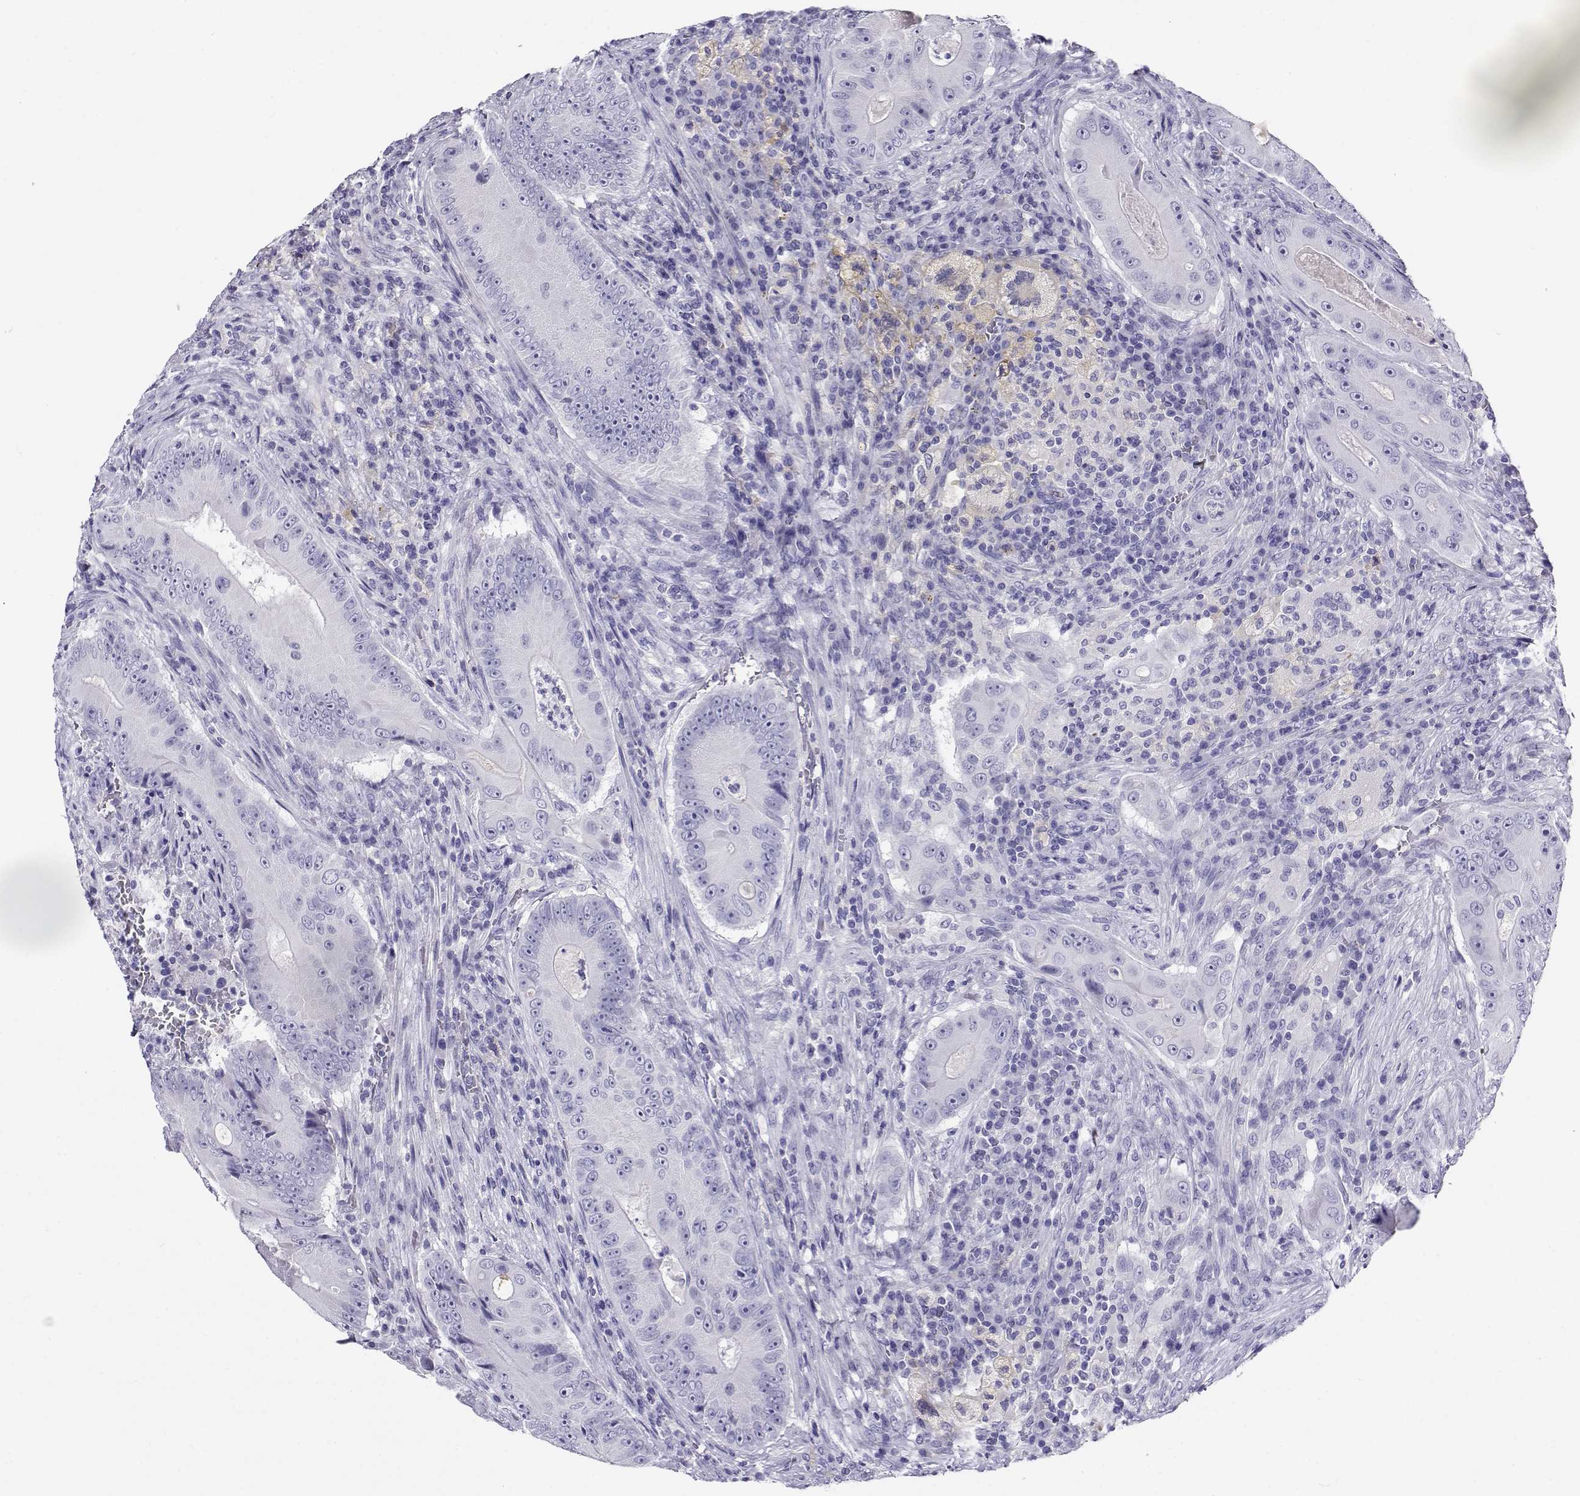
{"staining": {"intensity": "negative", "quantity": "none", "location": "none"}, "tissue": "colorectal cancer", "cell_type": "Tumor cells", "image_type": "cancer", "snomed": [{"axis": "morphology", "description": "Adenocarcinoma, NOS"}, {"axis": "topography", "description": "Colon"}], "caption": "This is an immunohistochemistry (IHC) histopathology image of human adenocarcinoma (colorectal). There is no positivity in tumor cells.", "gene": "RHOXF2", "patient": {"sex": "female", "age": 86}}